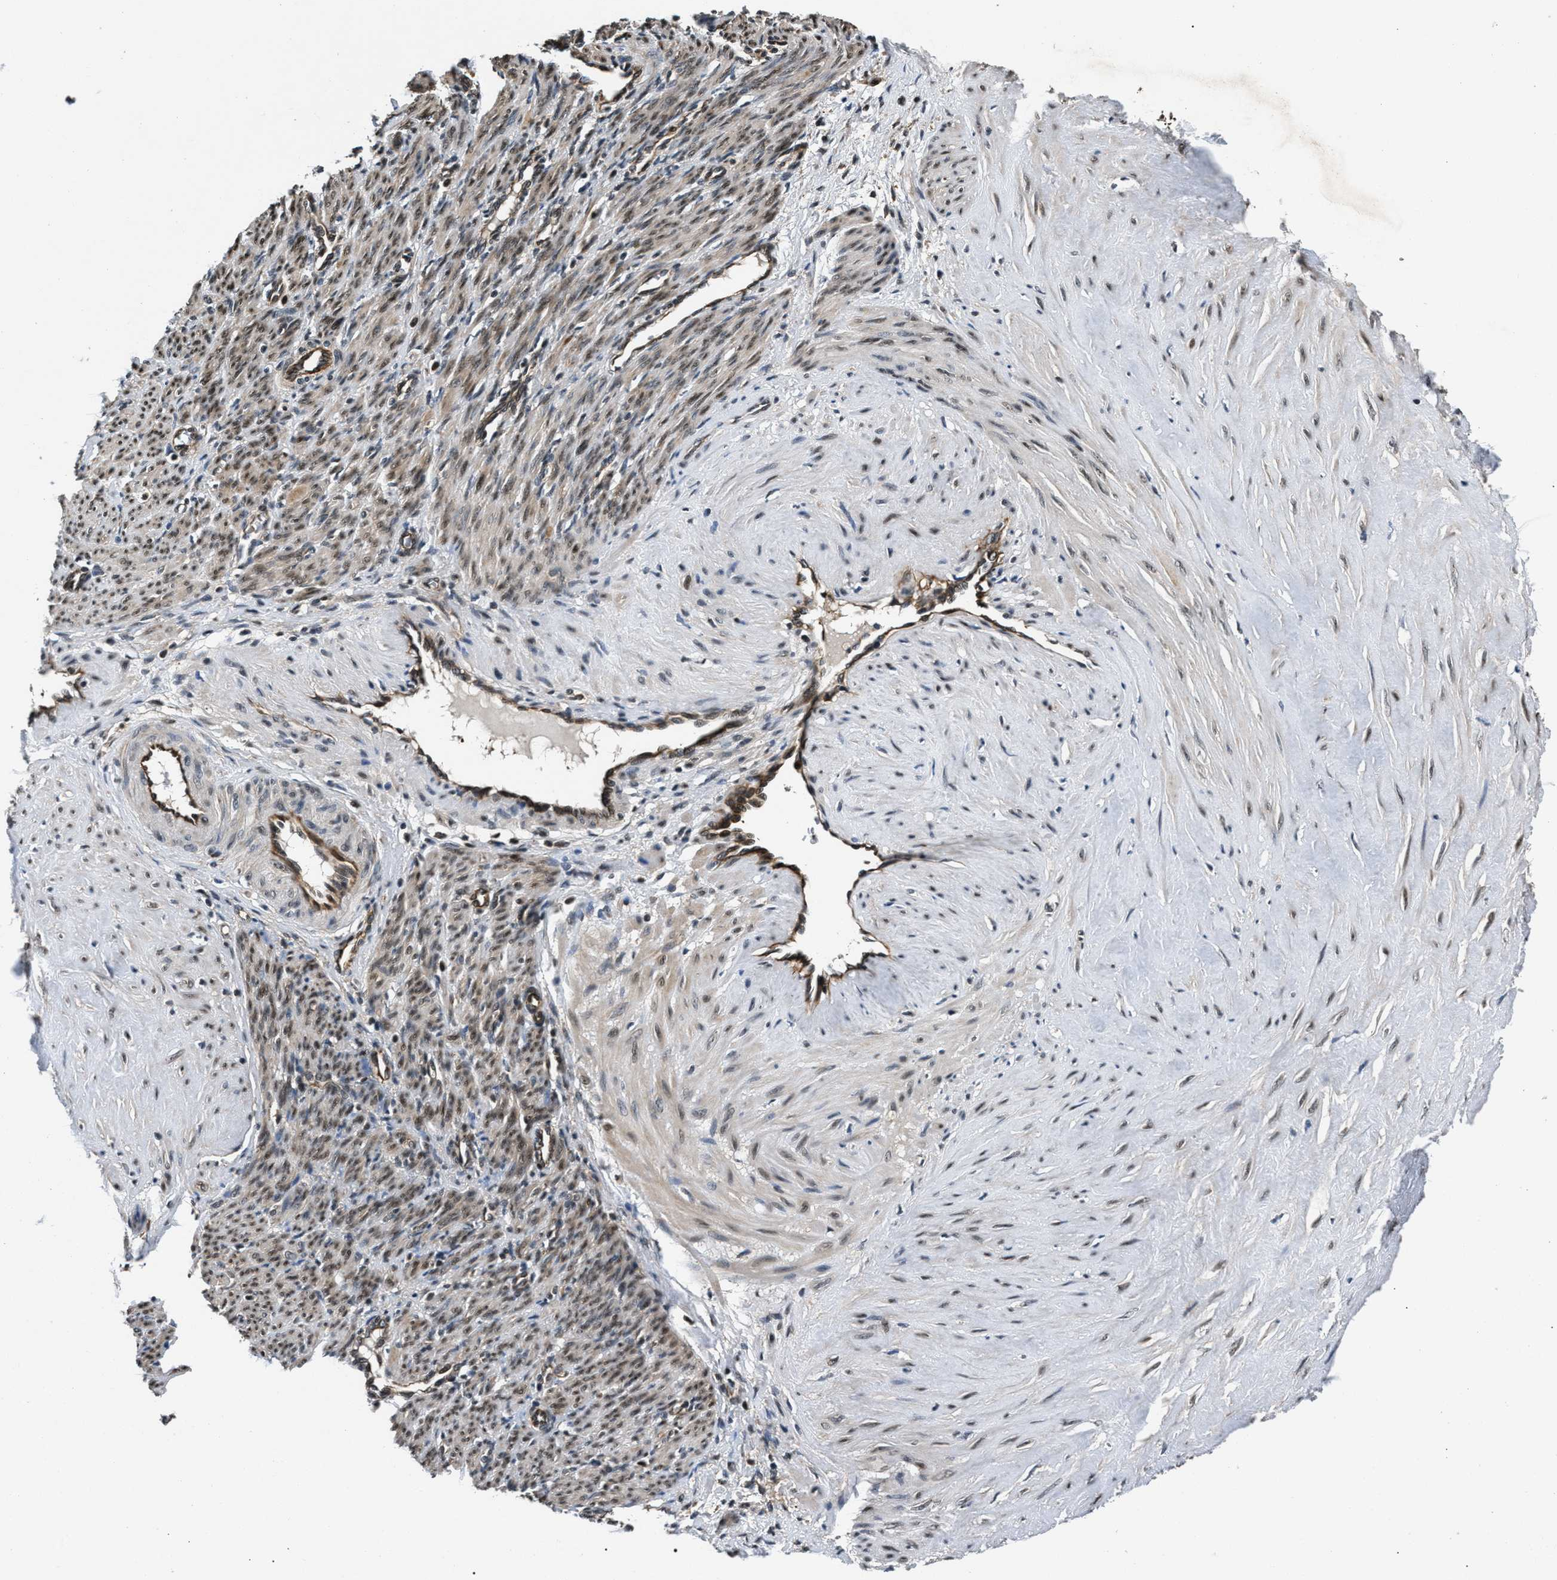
{"staining": {"intensity": "weak", "quantity": ">75%", "location": "cytoplasmic/membranous,nuclear"}, "tissue": "smooth muscle", "cell_type": "Smooth muscle cells", "image_type": "normal", "snomed": [{"axis": "morphology", "description": "Normal tissue, NOS"}, {"axis": "topography", "description": "Endometrium"}], "caption": "Unremarkable smooth muscle was stained to show a protein in brown. There is low levels of weak cytoplasmic/membranous,nuclear staining in approximately >75% of smooth muscle cells.", "gene": "RBM33", "patient": {"sex": "female", "age": 33}}